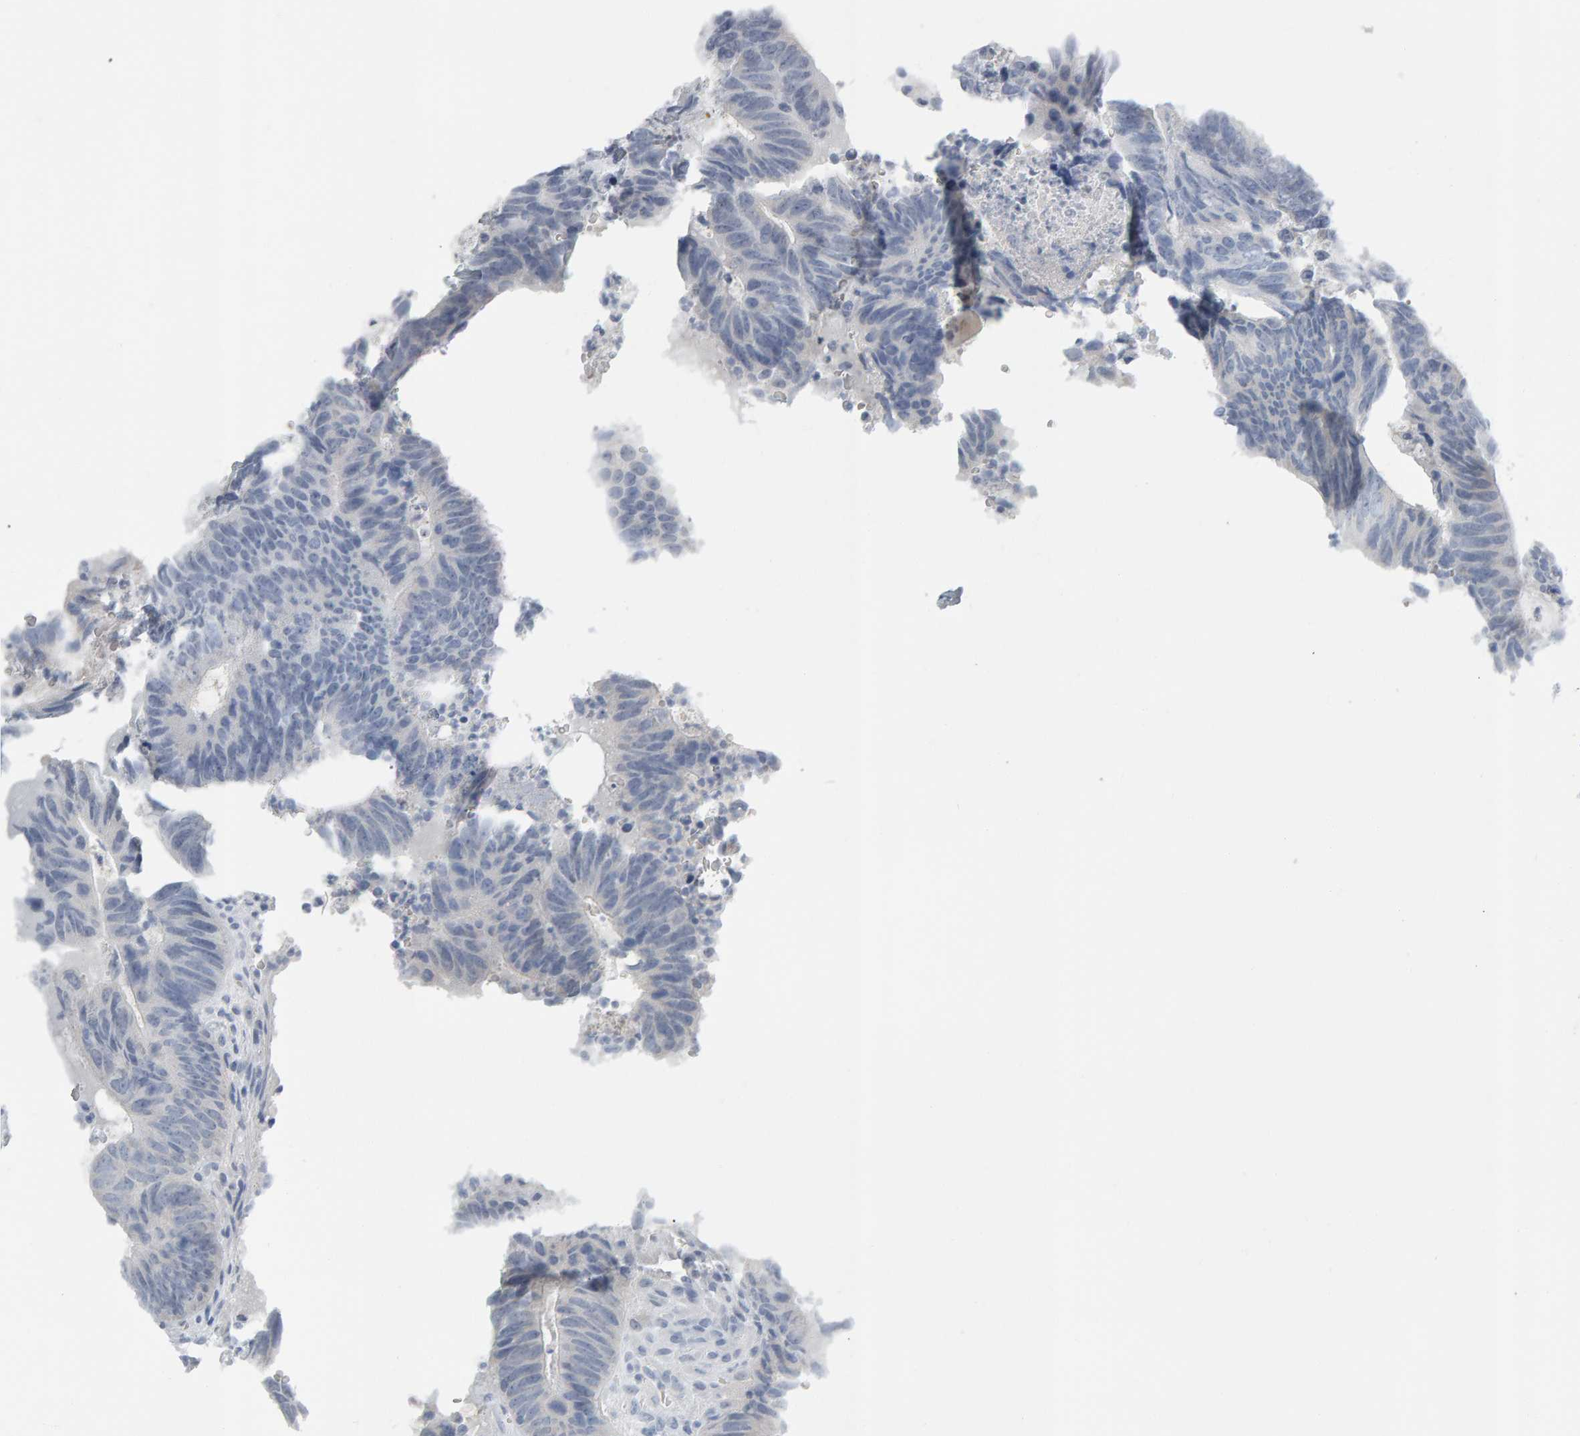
{"staining": {"intensity": "negative", "quantity": "none", "location": "none"}, "tissue": "colorectal cancer", "cell_type": "Tumor cells", "image_type": "cancer", "snomed": [{"axis": "morphology", "description": "Adenocarcinoma, NOS"}, {"axis": "topography", "description": "Colon"}], "caption": "A high-resolution photomicrograph shows IHC staining of colorectal cancer (adenocarcinoma), which exhibits no significant positivity in tumor cells.", "gene": "CTH", "patient": {"sex": "male", "age": 56}}